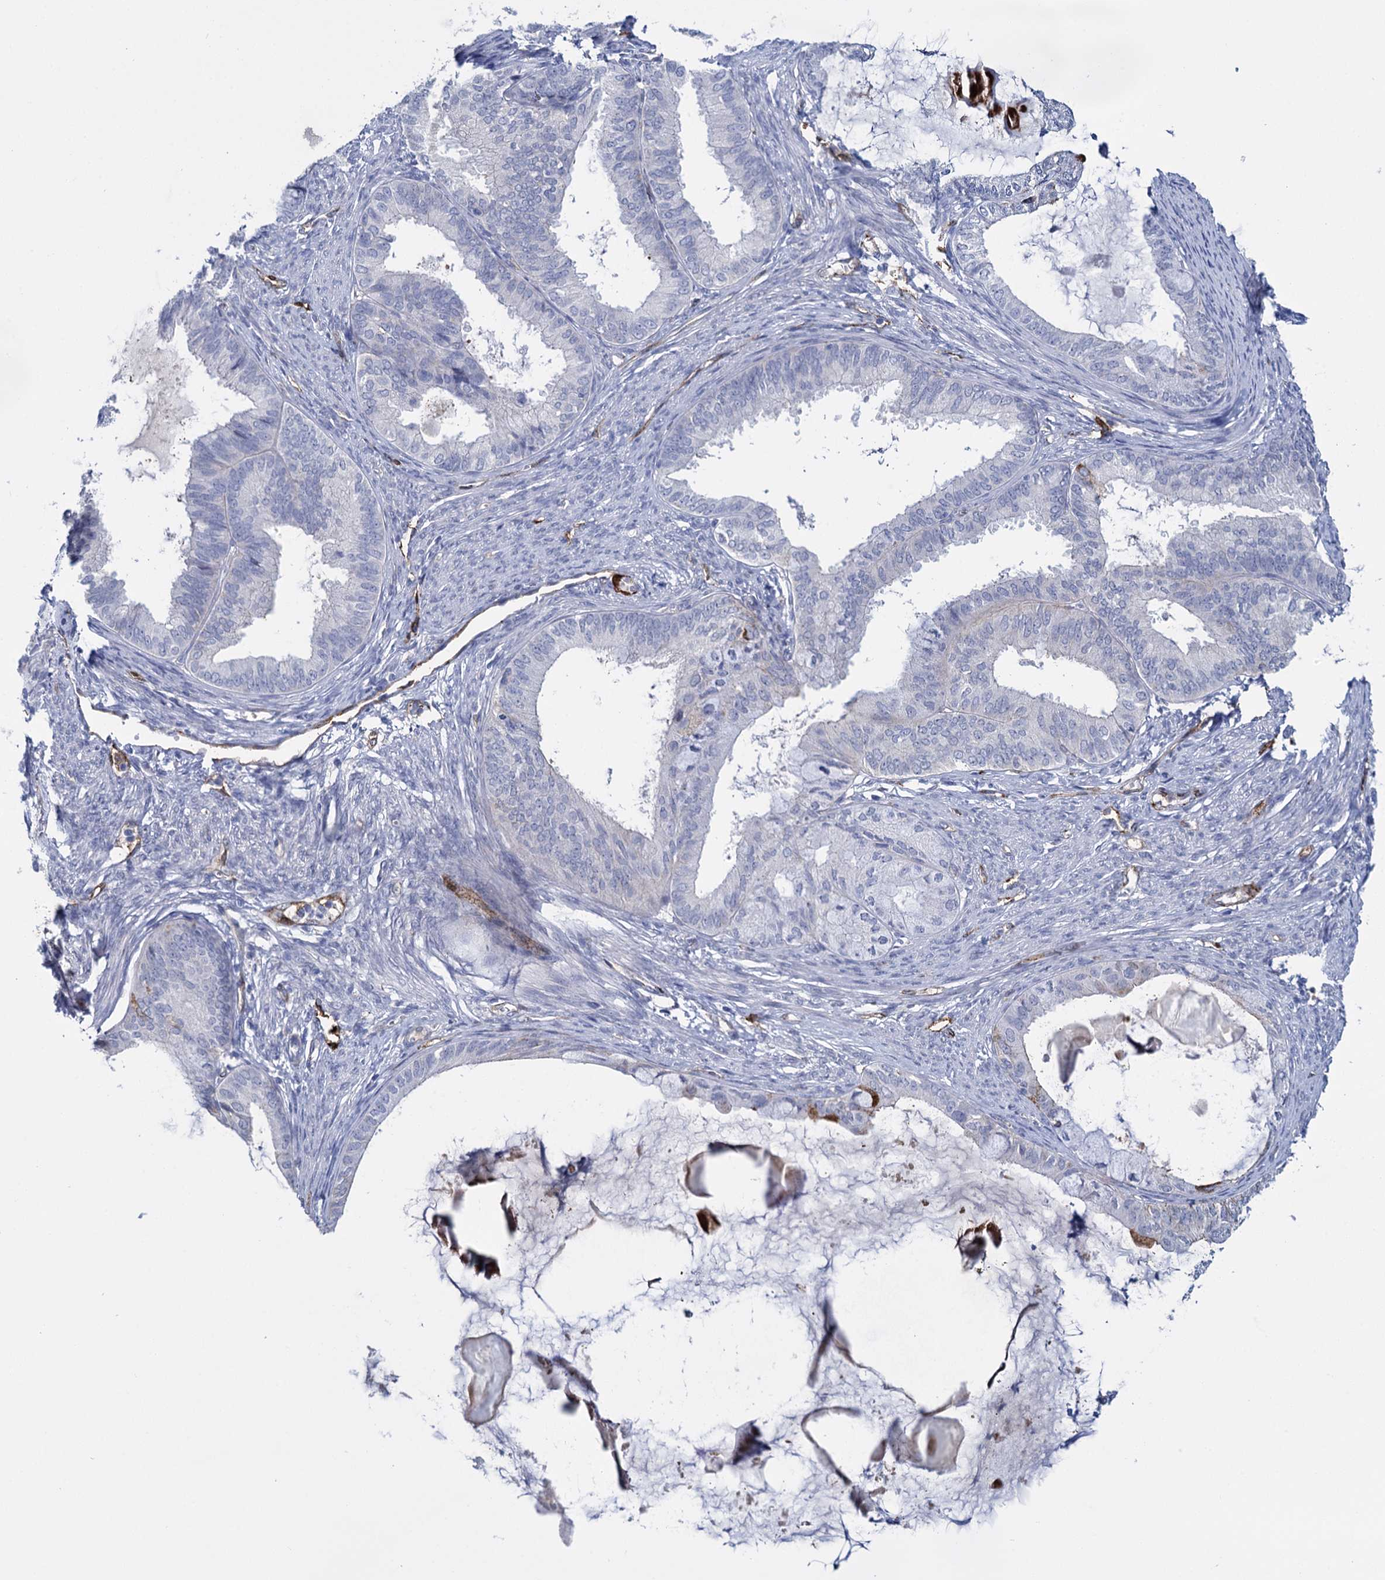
{"staining": {"intensity": "negative", "quantity": "none", "location": "none"}, "tissue": "endometrial cancer", "cell_type": "Tumor cells", "image_type": "cancer", "snomed": [{"axis": "morphology", "description": "Adenocarcinoma, NOS"}, {"axis": "topography", "description": "Endometrium"}], "caption": "Immunohistochemical staining of adenocarcinoma (endometrial) displays no significant staining in tumor cells.", "gene": "SNCG", "patient": {"sex": "female", "age": 86}}